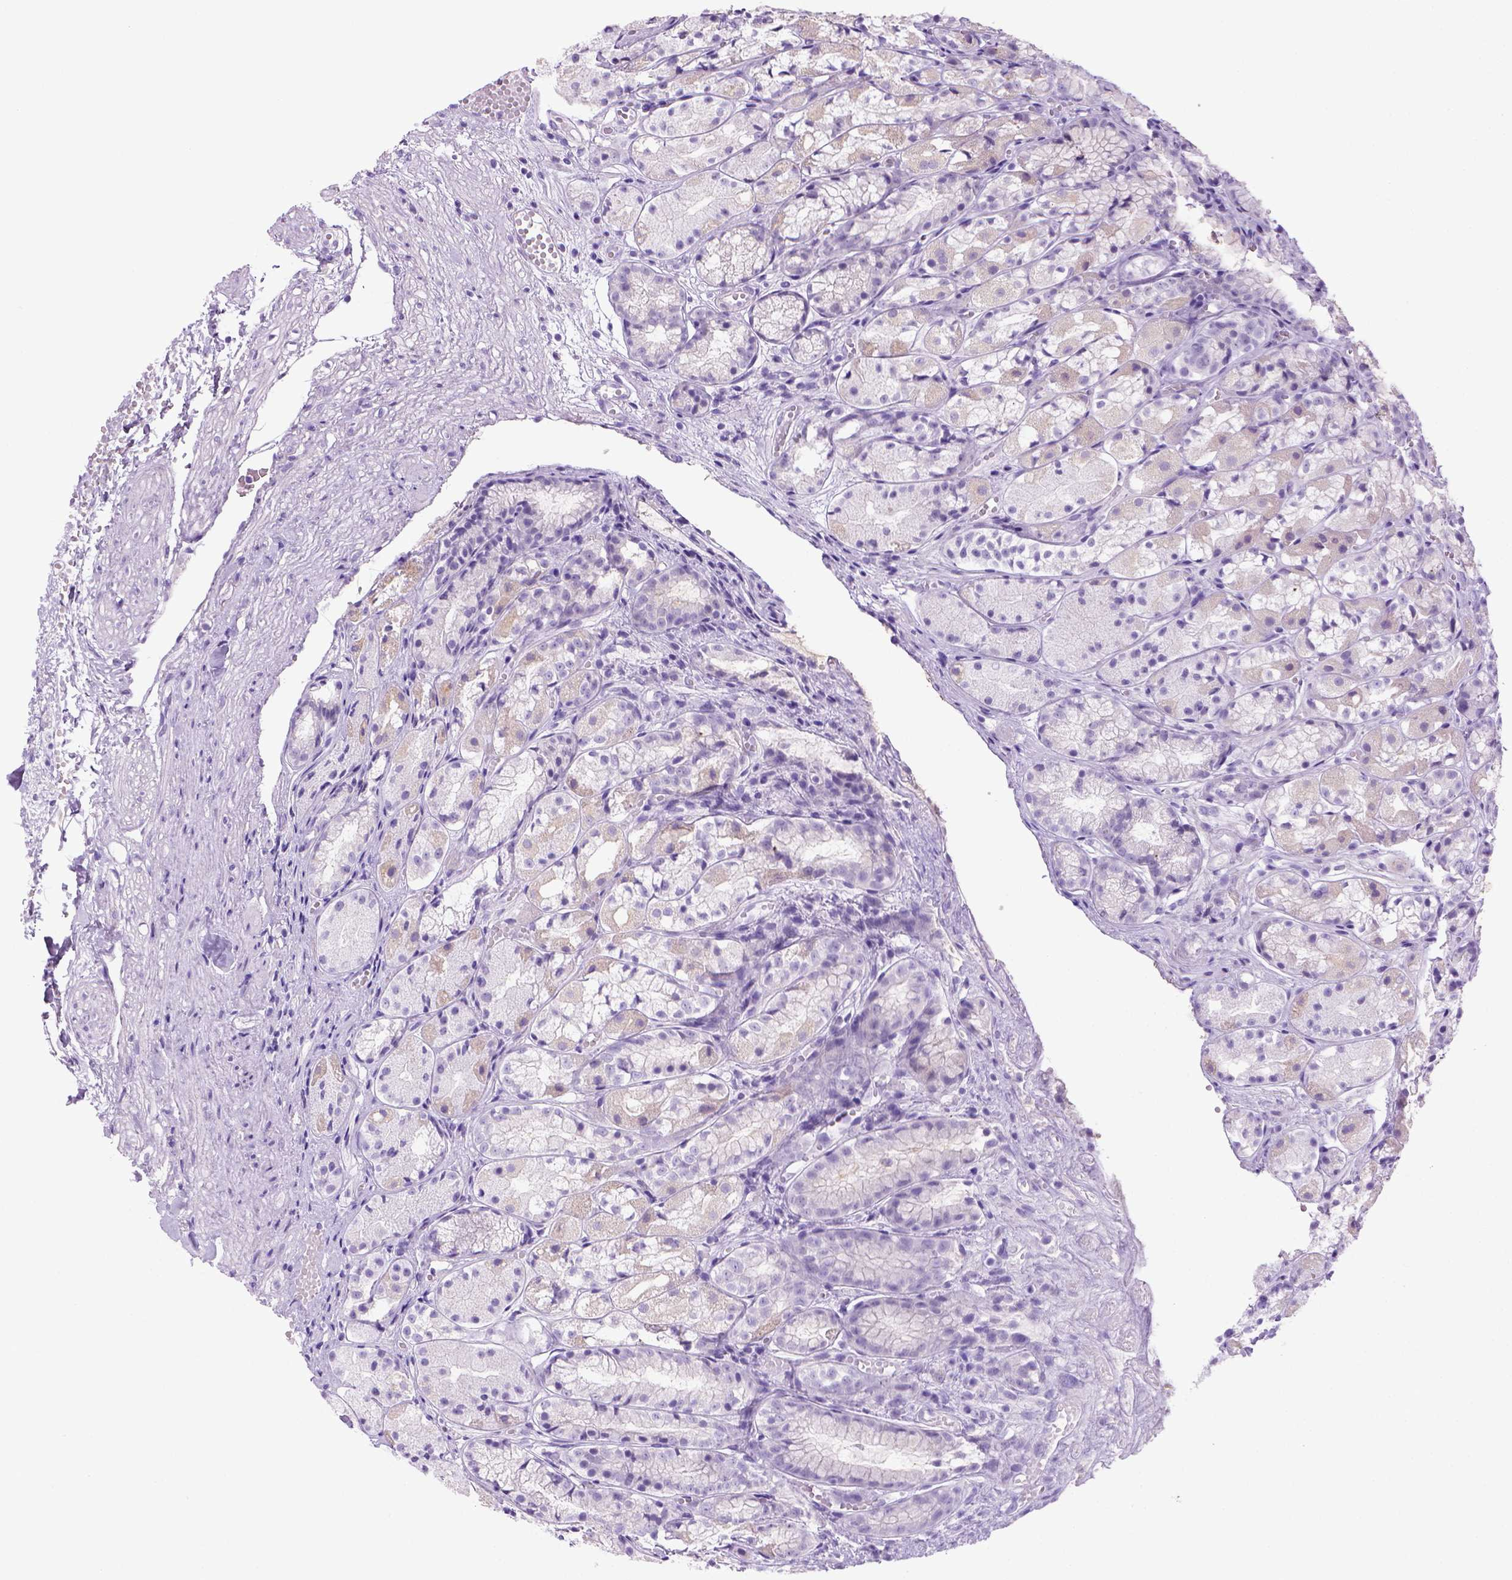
{"staining": {"intensity": "negative", "quantity": "none", "location": "none"}, "tissue": "stomach", "cell_type": "Glandular cells", "image_type": "normal", "snomed": [{"axis": "morphology", "description": "Normal tissue, NOS"}, {"axis": "topography", "description": "Stomach"}], "caption": "The micrograph exhibits no staining of glandular cells in unremarkable stomach. Nuclei are stained in blue.", "gene": "SGCG", "patient": {"sex": "male", "age": 70}}